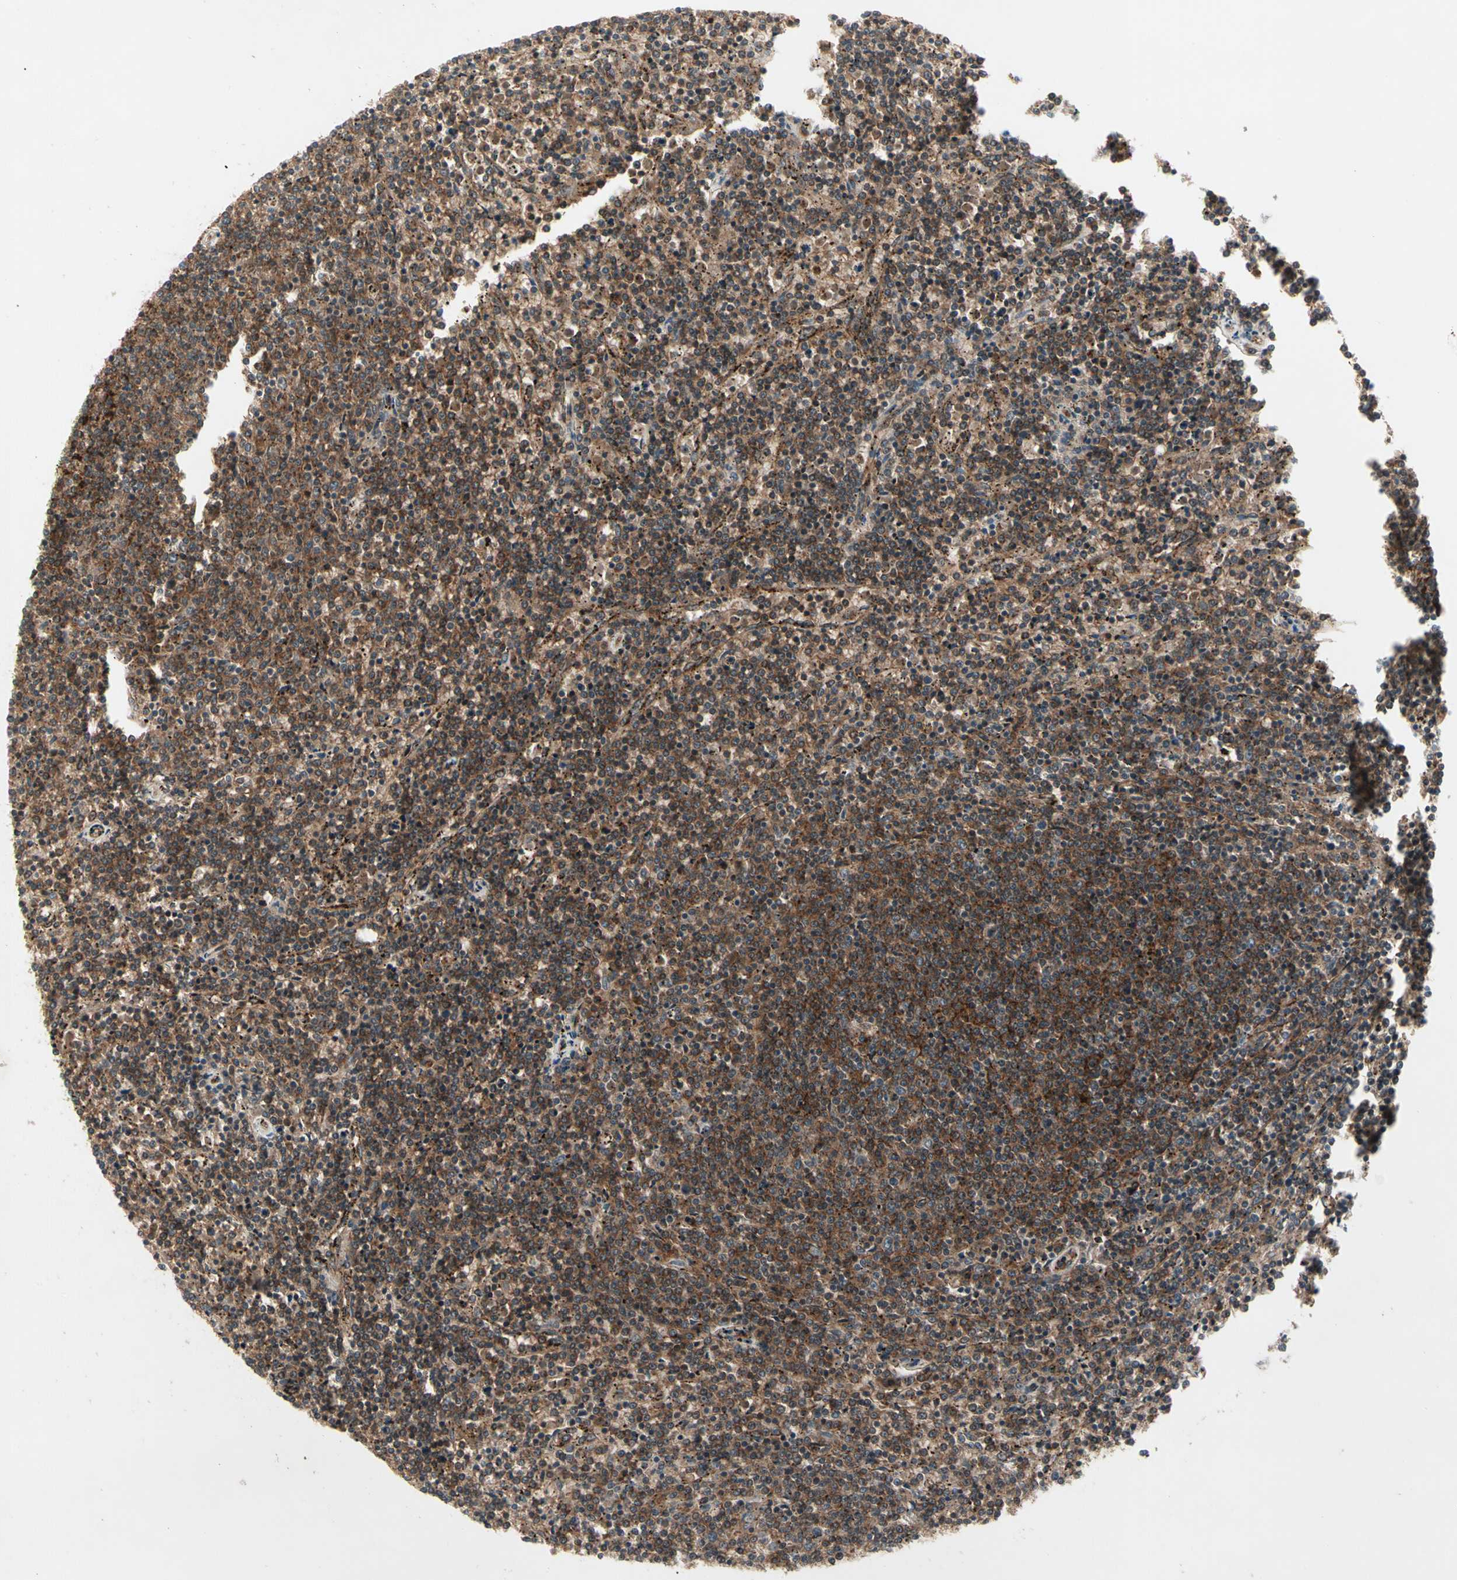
{"staining": {"intensity": "strong", "quantity": ">75%", "location": "cytoplasmic/membranous"}, "tissue": "lymphoma", "cell_type": "Tumor cells", "image_type": "cancer", "snomed": [{"axis": "morphology", "description": "Malignant lymphoma, non-Hodgkin's type, Low grade"}, {"axis": "topography", "description": "Spleen"}], "caption": "Brown immunohistochemical staining in human lymphoma reveals strong cytoplasmic/membranous staining in about >75% of tumor cells.", "gene": "FLOT1", "patient": {"sex": "female", "age": 50}}